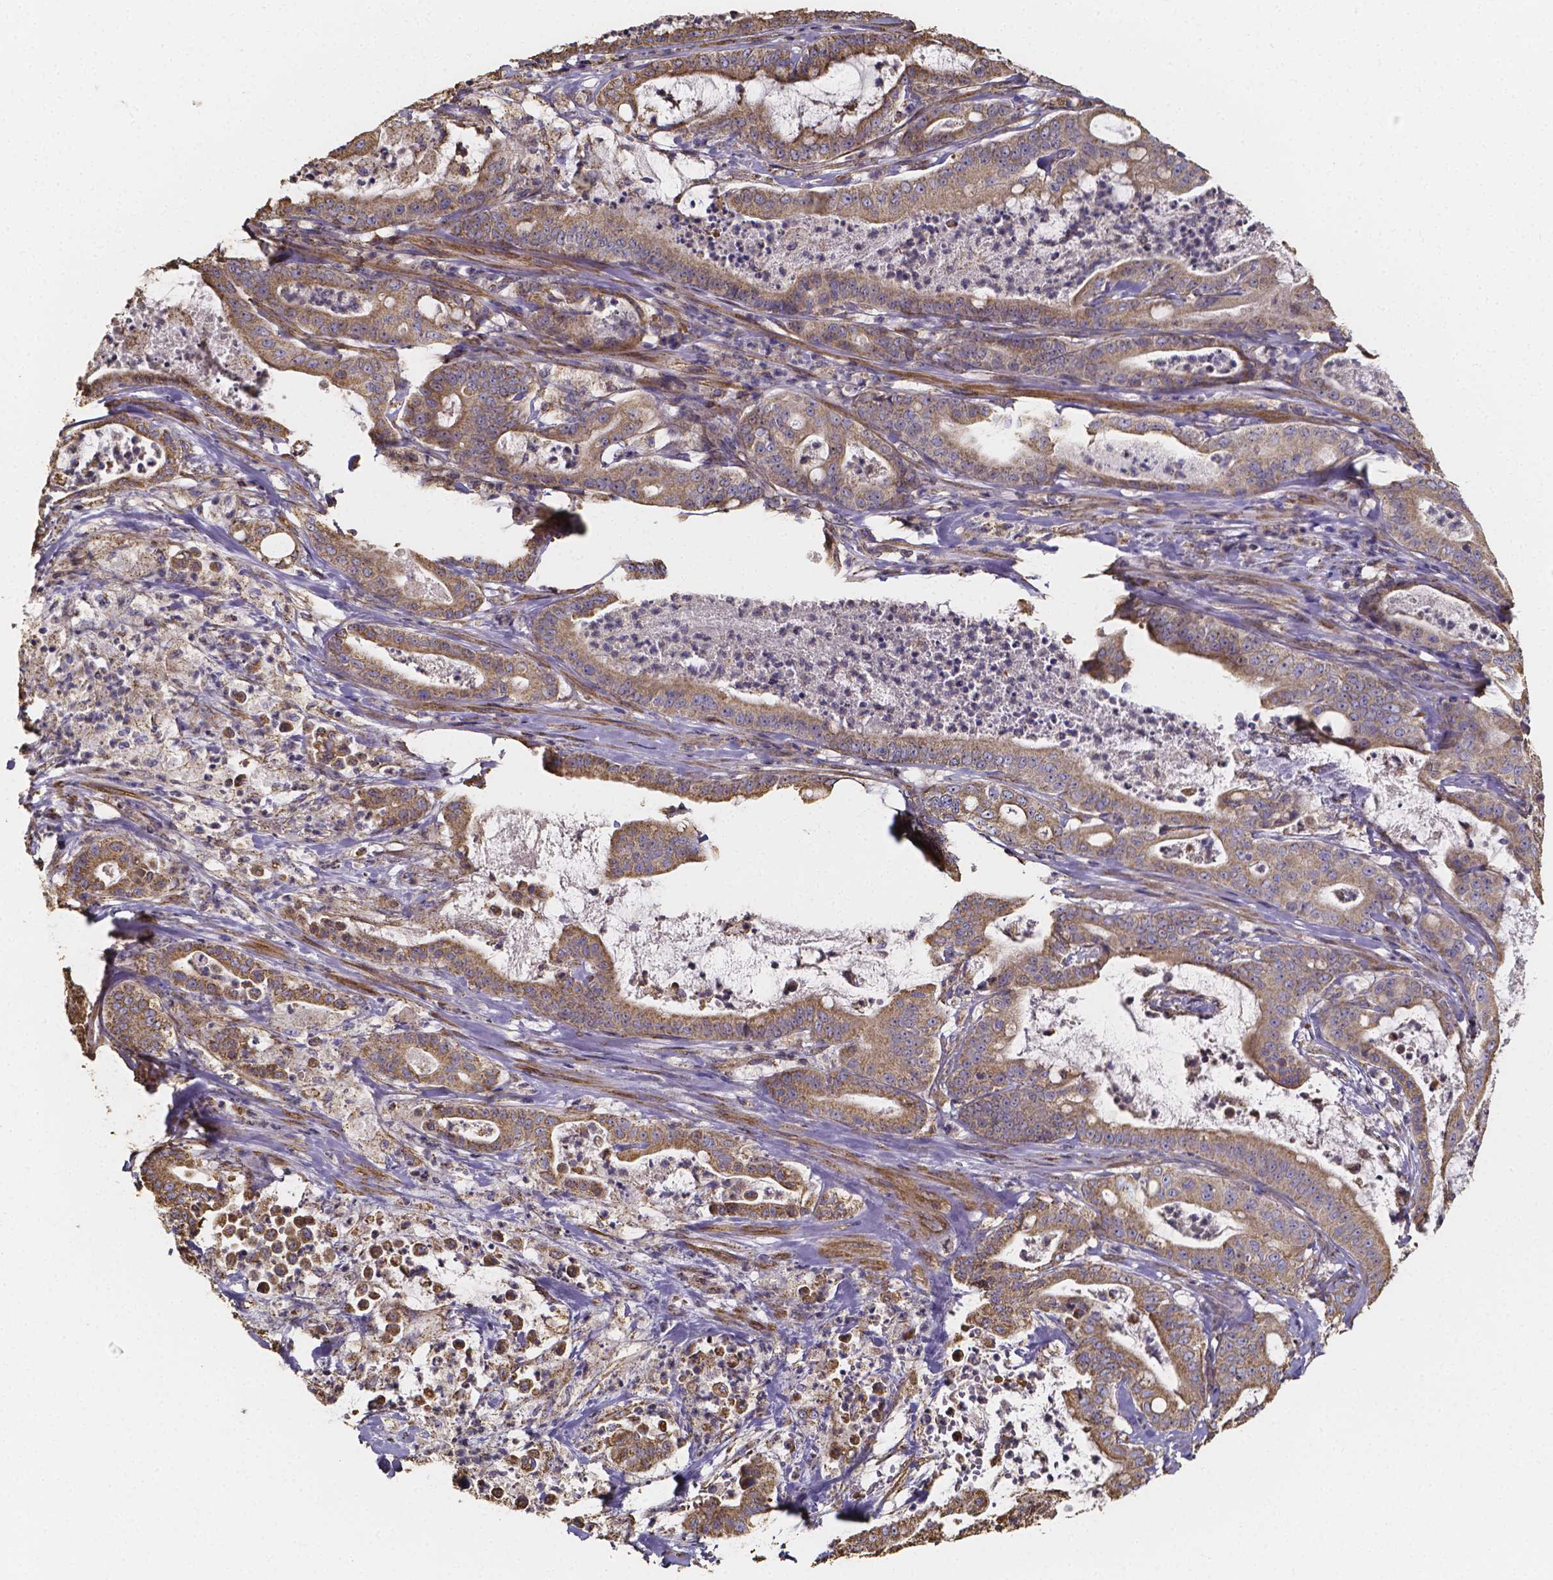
{"staining": {"intensity": "moderate", "quantity": ">75%", "location": "cytoplasmic/membranous"}, "tissue": "pancreatic cancer", "cell_type": "Tumor cells", "image_type": "cancer", "snomed": [{"axis": "morphology", "description": "Adenocarcinoma, NOS"}, {"axis": "topography", "description": "Pancreas"}], "caption": "Immunohistochemistry (IHC) histopathology image of pancreatic adenocarcinoma stained for a protein (brown), which displays medium levels of moderate cytoplasmic/membranous staining in approximately >75% of tumor cells.", "gene": "SLC35D2", "patient": {"sex": "male", "age": 71}}